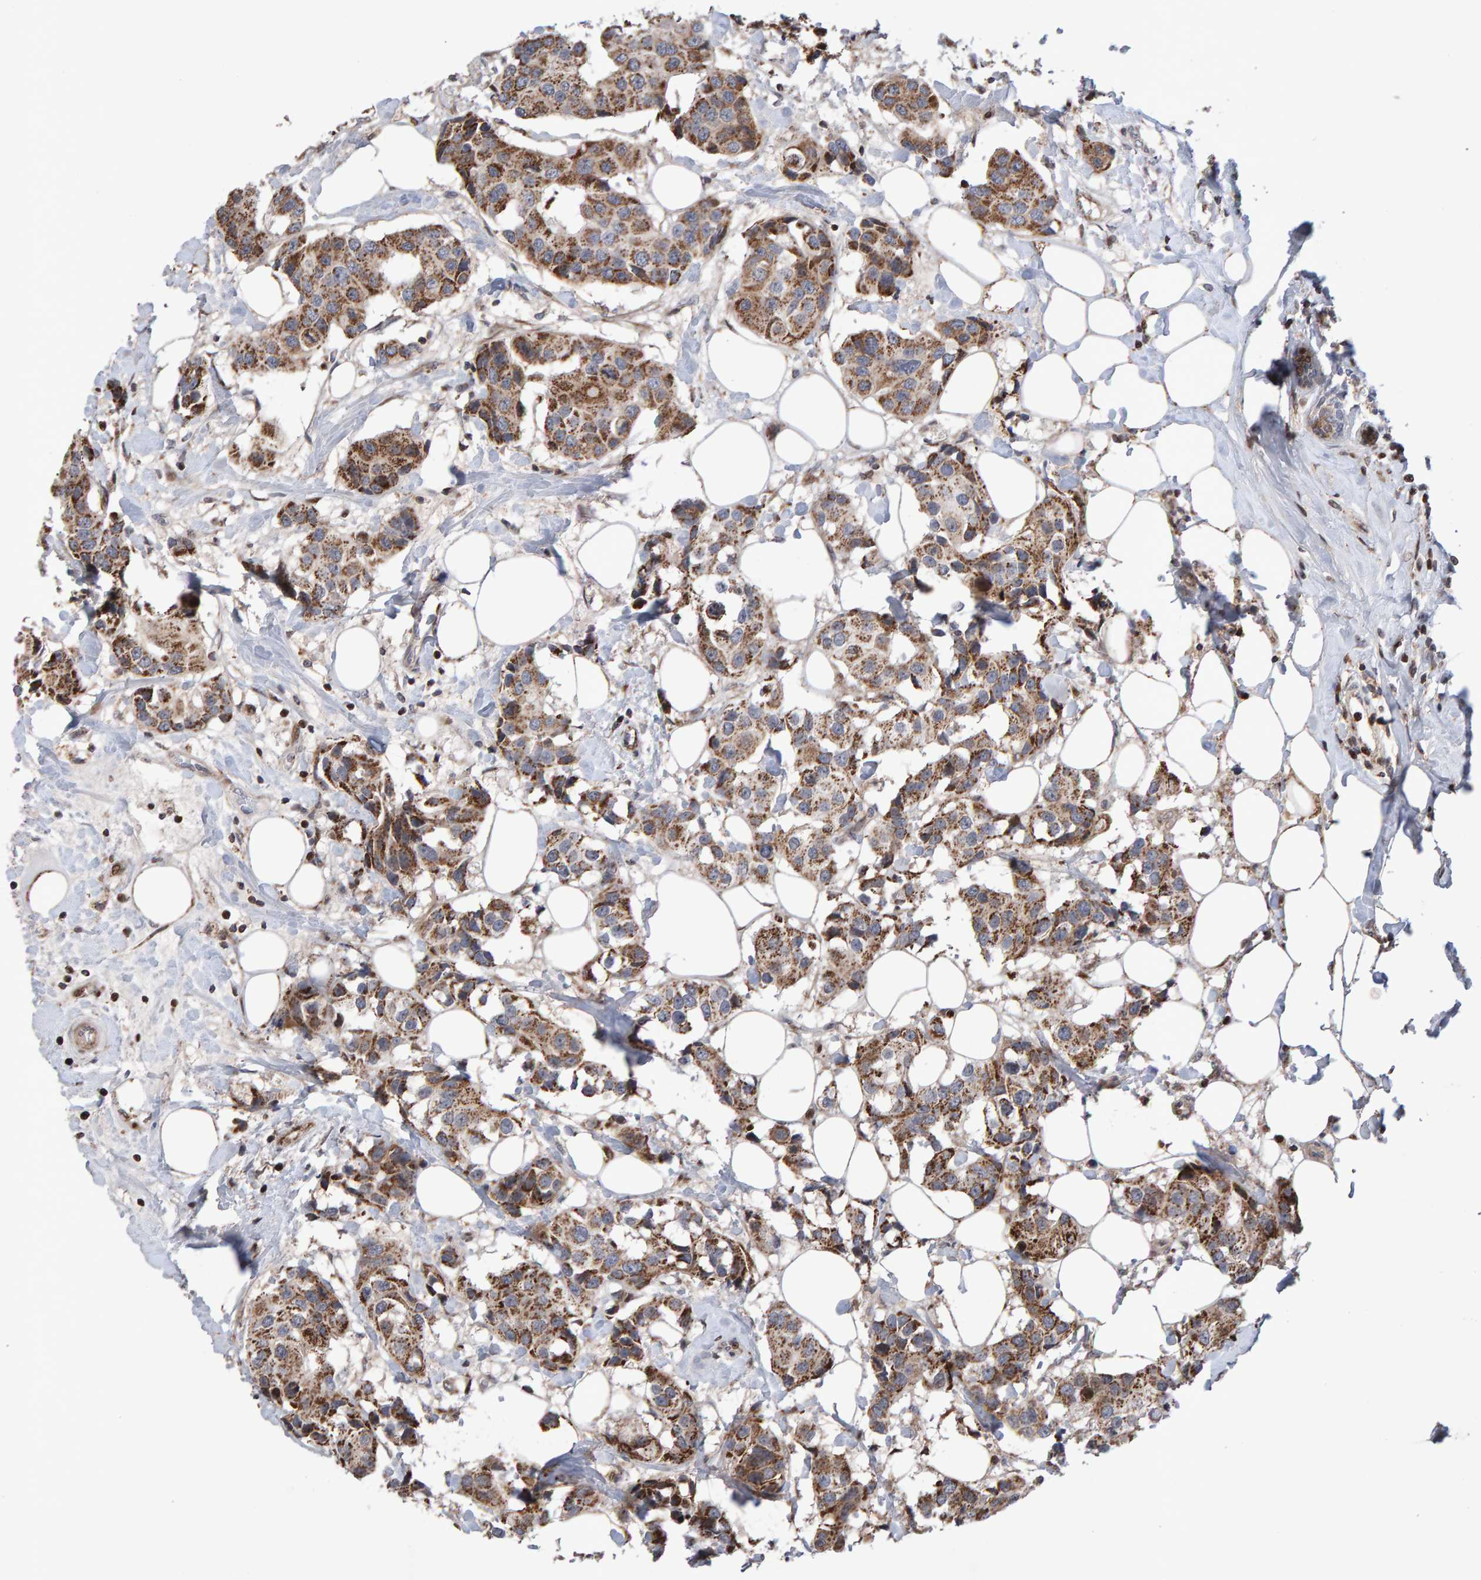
{"staining": {"intensity": "moderate", "quantity": ">75%", "location": "cytoplasmic/membranous"}, "tissue": "breast cancer", "cell_type": "Tumor cells", "image_type": "cancer", "snomed": [{"axis": "morphology", "description": "Normal tissue, NOS"}, {"axis": "morphology", "description": "Duct carcinoma"}, {"axis": "topography", "description": "Breast"}], "caption": "Breast invasive ductal carcinoma tissue displays moderate cytoplasmic/membranous positivity in approximately >75% of tumor cells The staining was performed using DAB, with brown indicating positive protein expression. Nuclei are stained blue with hematoxylin.", "gene": "PECR", "patient": {"sex": "female", "age": 39}}